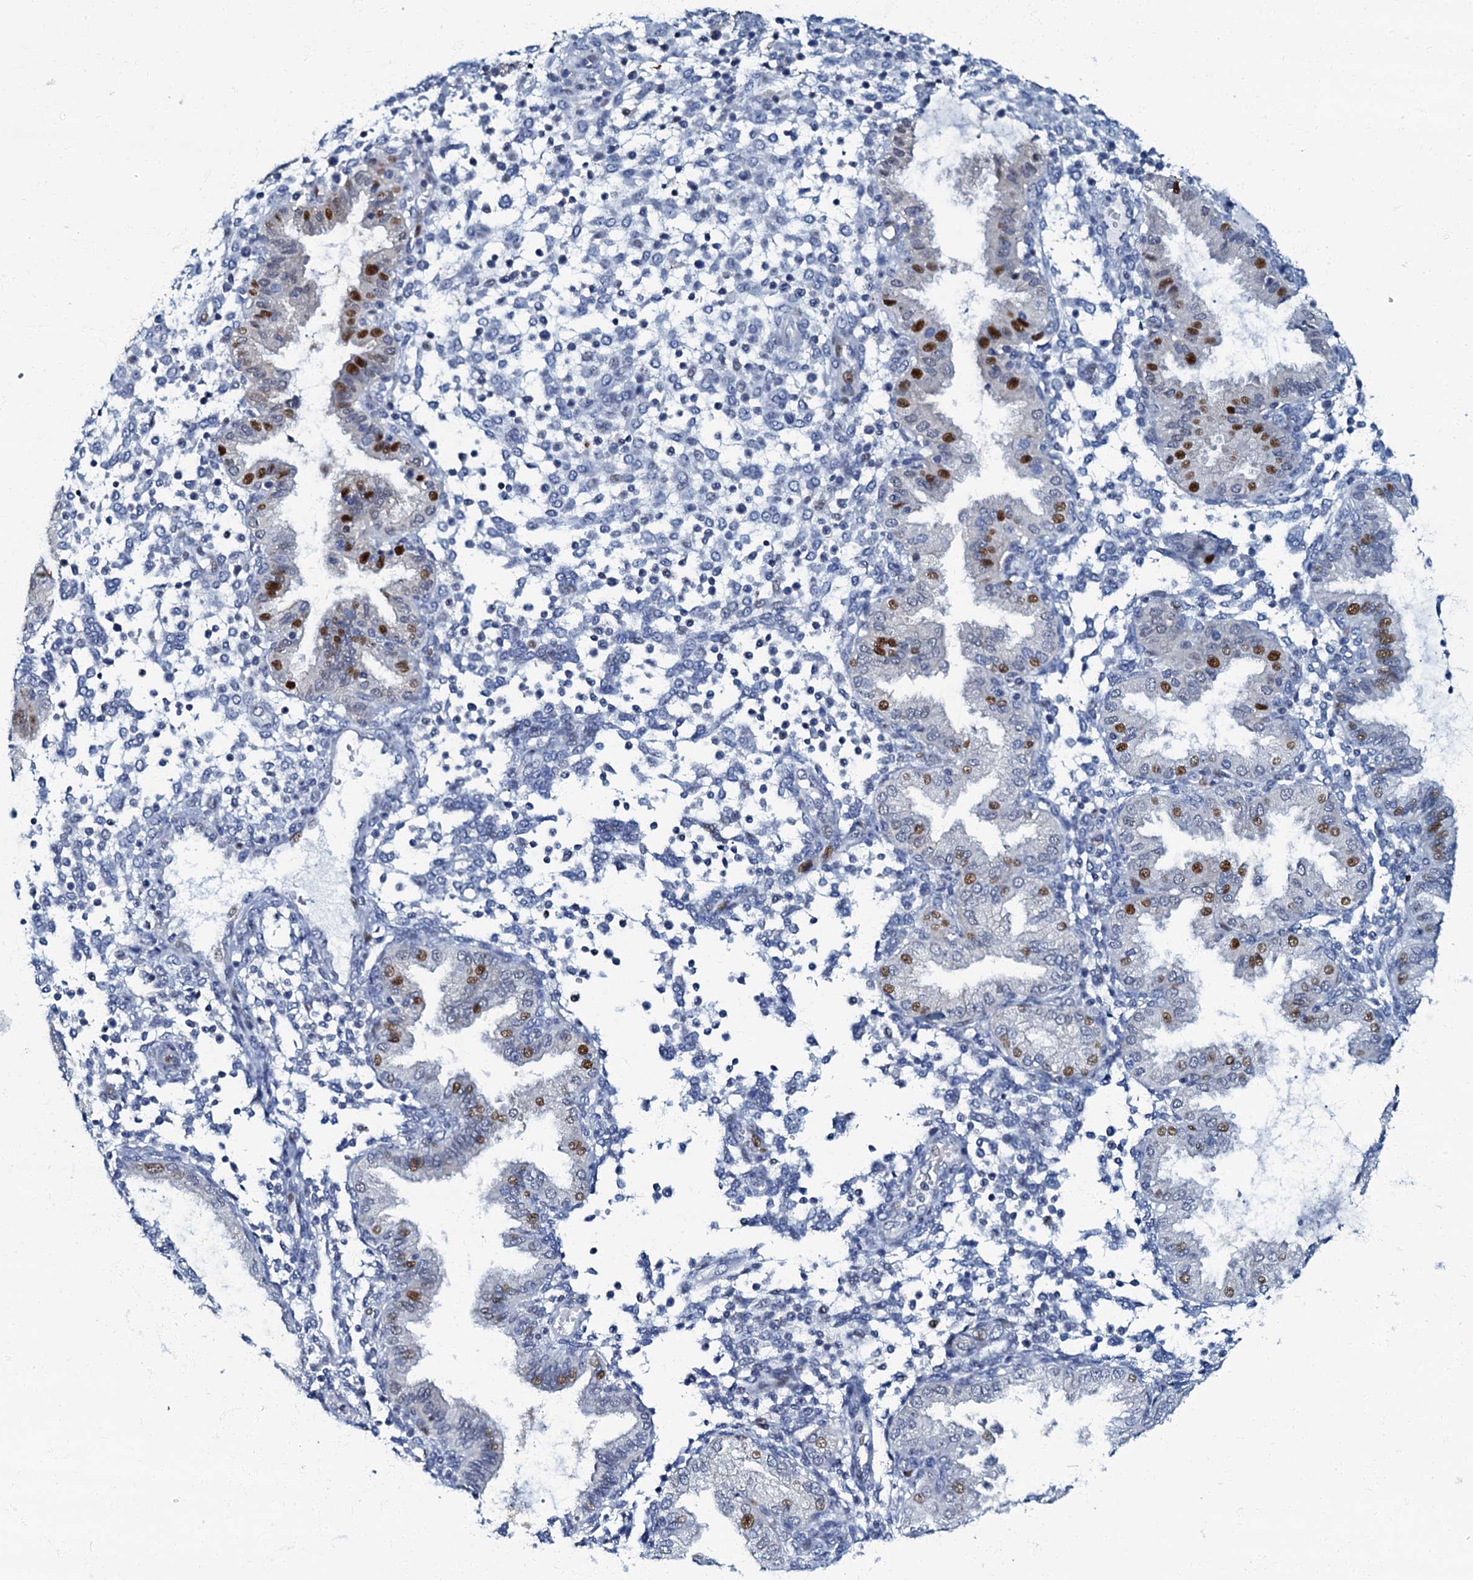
{"staining": {"intensity": "negative", "quantity": "none", "location": "none"}, "tissue": "endometrium", "cell_type": "Cells in endometrial stroma", "image_type": "normal", "snomed": [{"axis": "morphology", "description": "Normal tissue, NOS"}, {"axis": "topography", "description": "Endometrium"}], "caption": "DAB (3,3'-diaminobenzidine) immunohistochemical staining of unremarkable endometrium demonstrates no significant positivity in cells in endometrial stroma. (DAB (3,3'-diaminobenzidine) IHC visualized using brightfield microscopy, high magnification).", "gene": "MFSD5", "patient": {"sex": "female", "age": 53}}